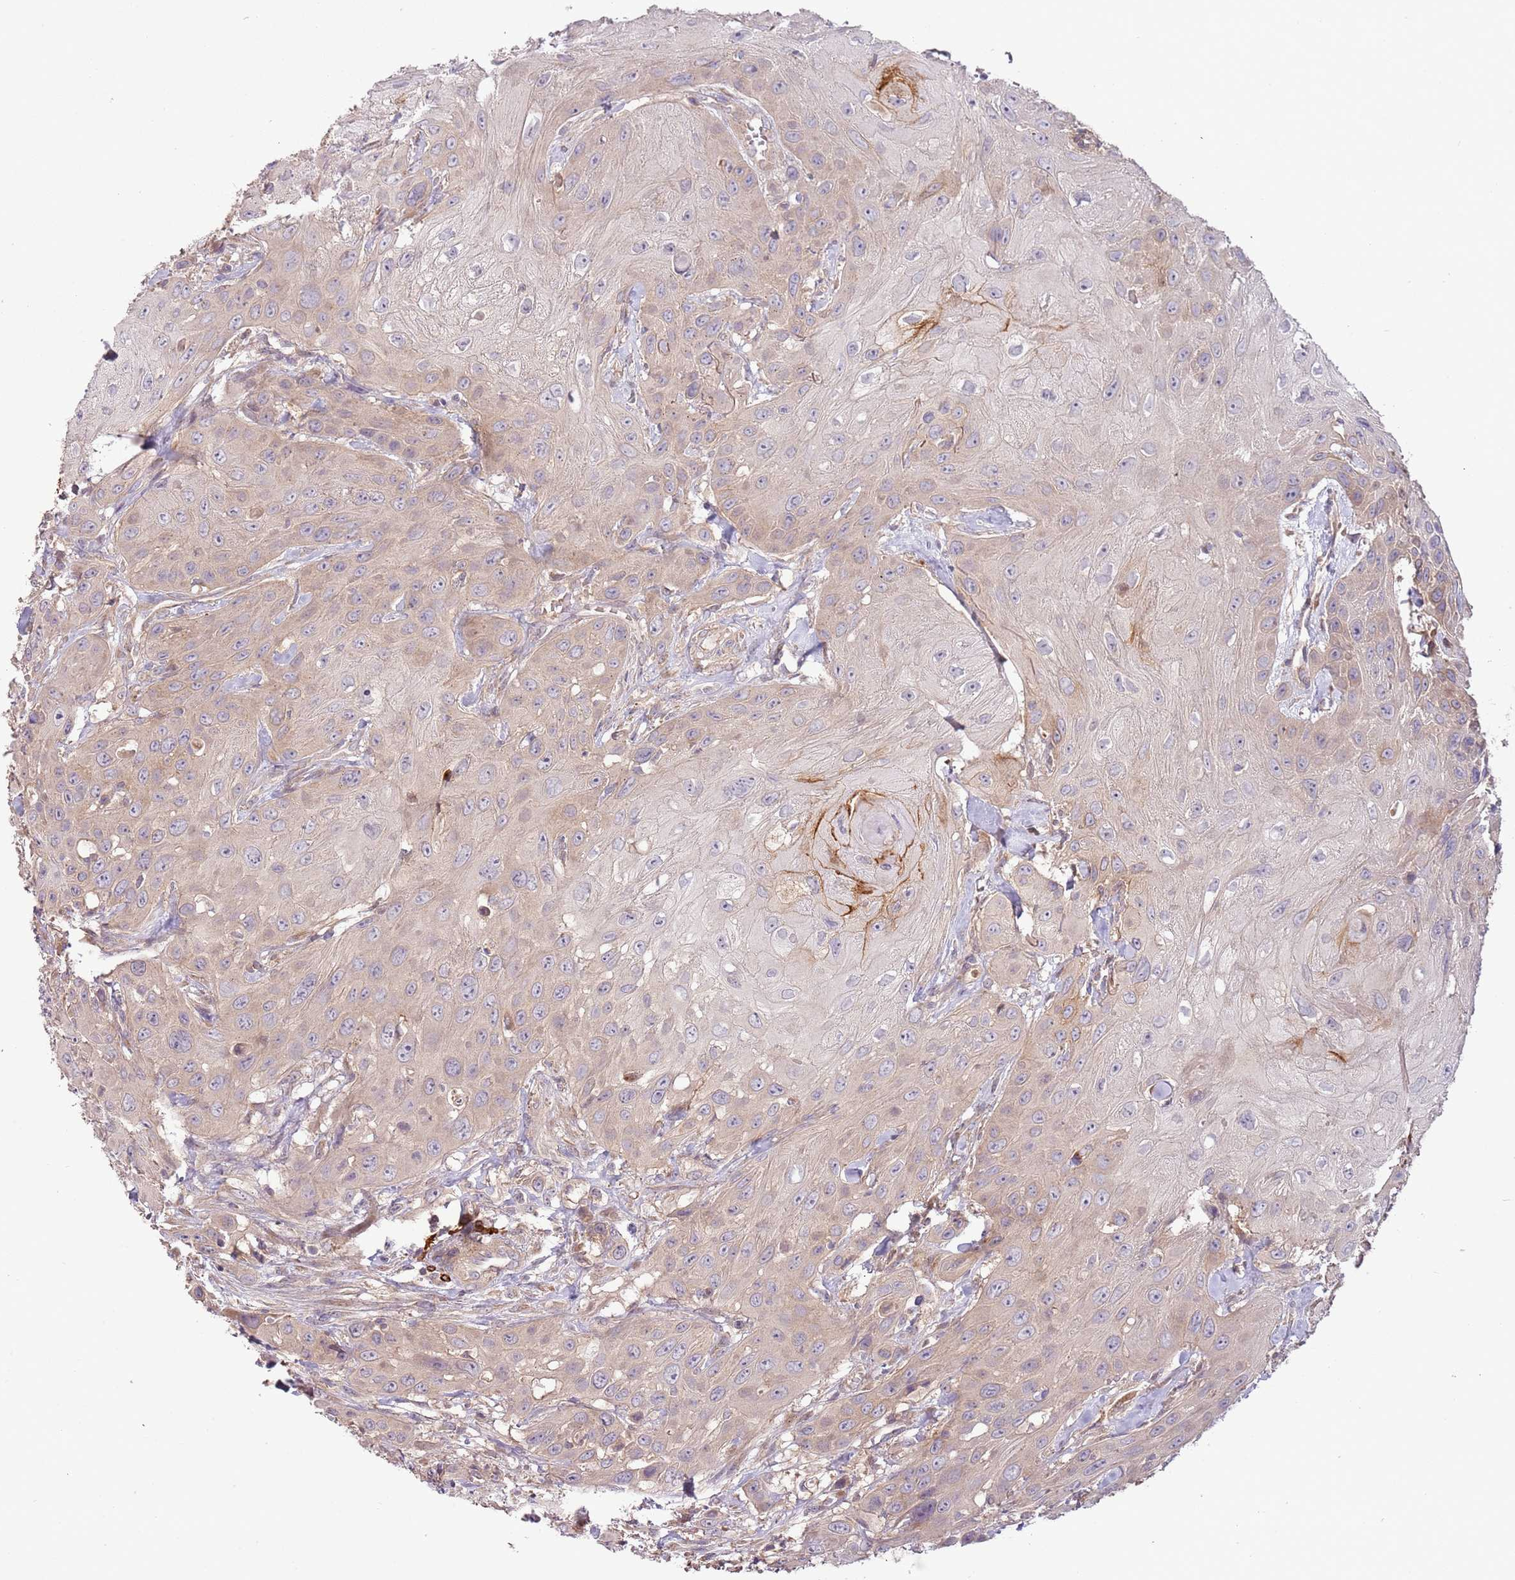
{"staining": {"intensity": "weak", "quantity": "<25%", "location": "cytoplasmic/membranous"}, "tissue": "head and neck cancer", "cell_type": "Tumor cells", "image_type": "cancer", "snomed": [{"axis": "morphology", "description": "Squamous cell carcinoma, NOS"}, {"axis": "topography", "description": "Head-Neck"}], "caption": "This image is of head and neck cancer stained with immunohistochemistry to label a protein in brown with the nuclei are counter-stained blue. There is no staining in tumor cells.", "gene": "RNF128", "patient": {"sex": "male", "age": 81}}